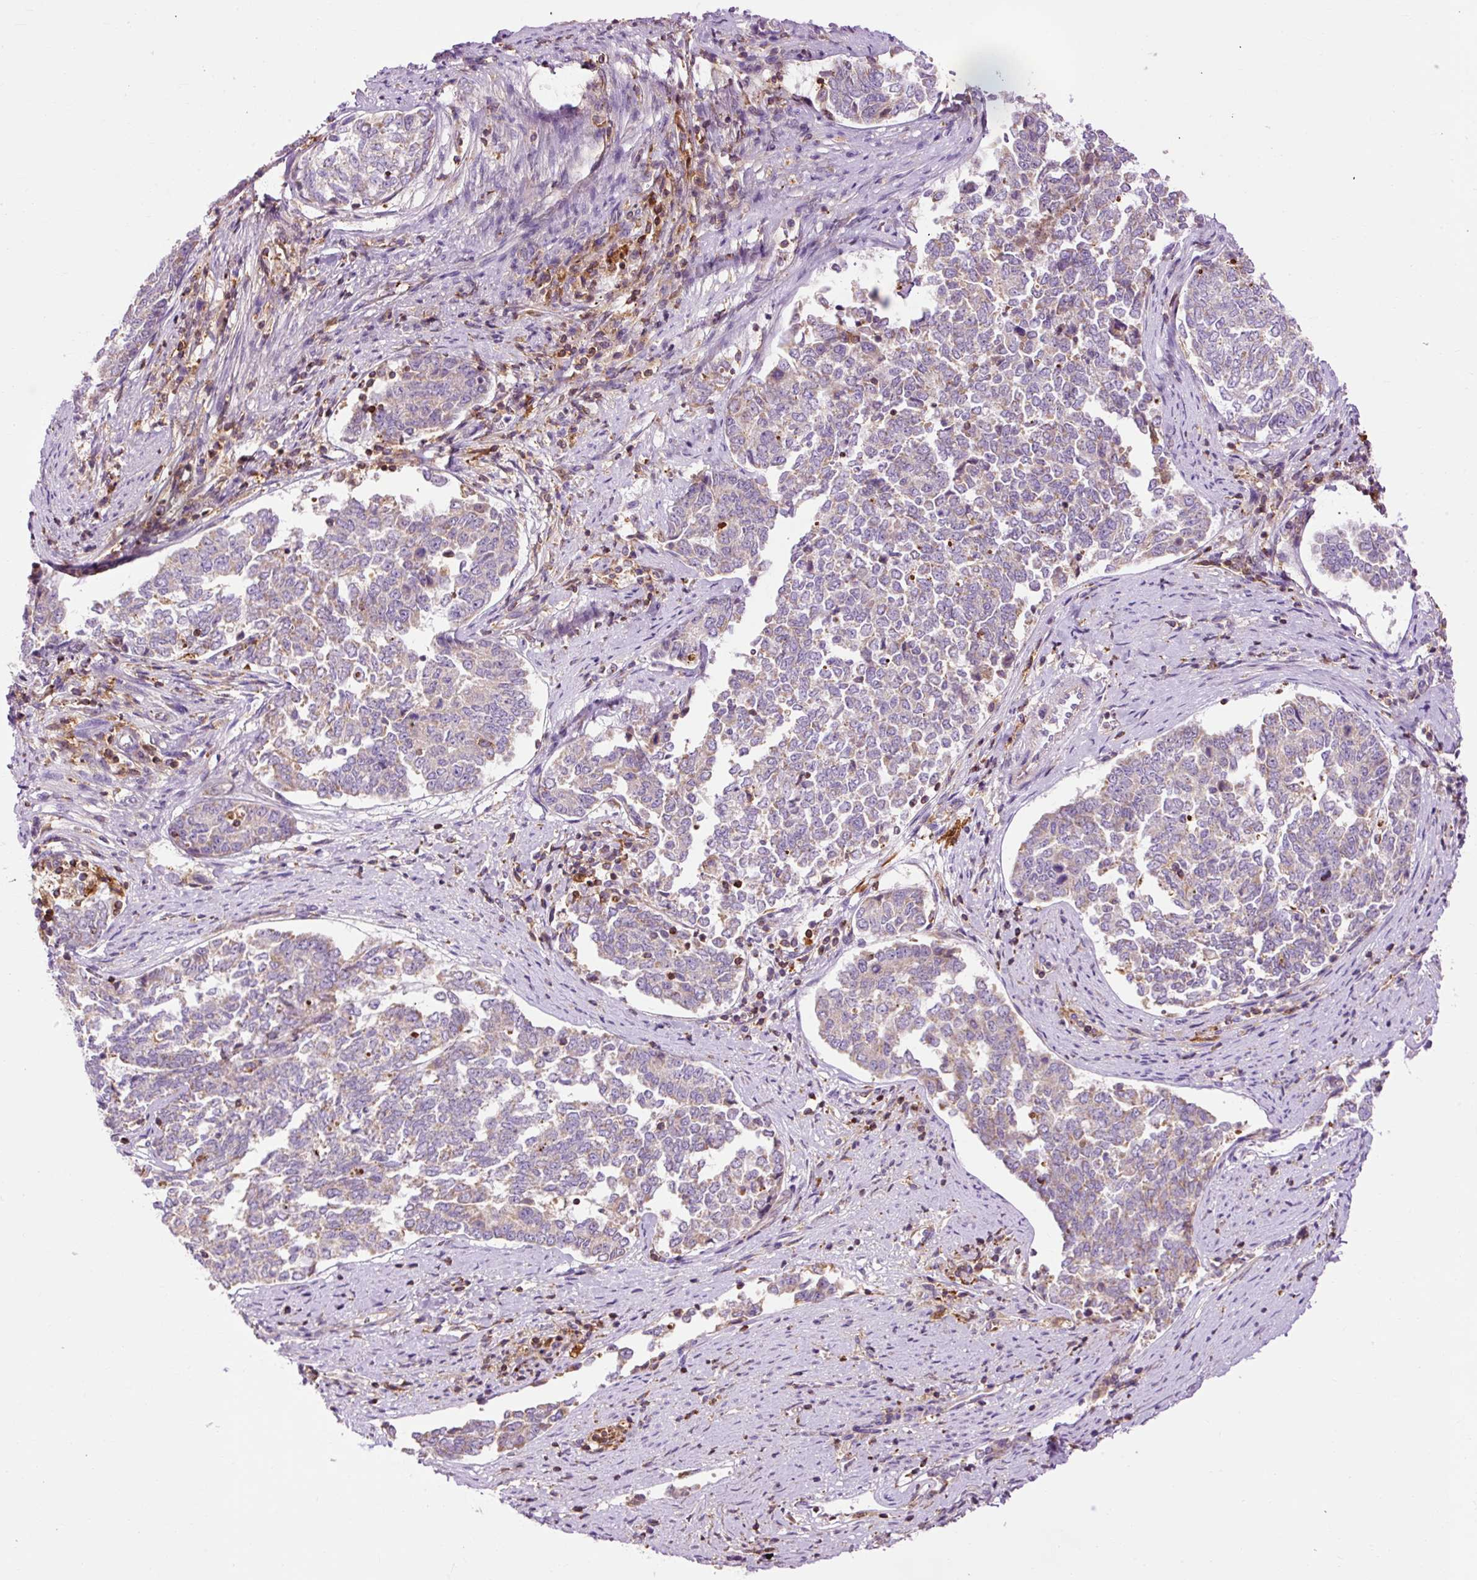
{"staining": {"intensity": "weak", "quantity": "<25%", "location": "cytoplasmic/membranous"}, "tissue": "endometrial cancer", "cell_type": "Tumor cells", "image_type": "cancer", "snomed": [{"axis": "morphology", "description": "Adenocarcinoma, NOS"}, {"axis": "topography", "description": "Endometrium"}], "caption": "The micrograph shows no staining of tumor cells in adenocarcinoma (endometrial).", "gene": "CD83", "patient": {"sex": "female", "age": 80}}